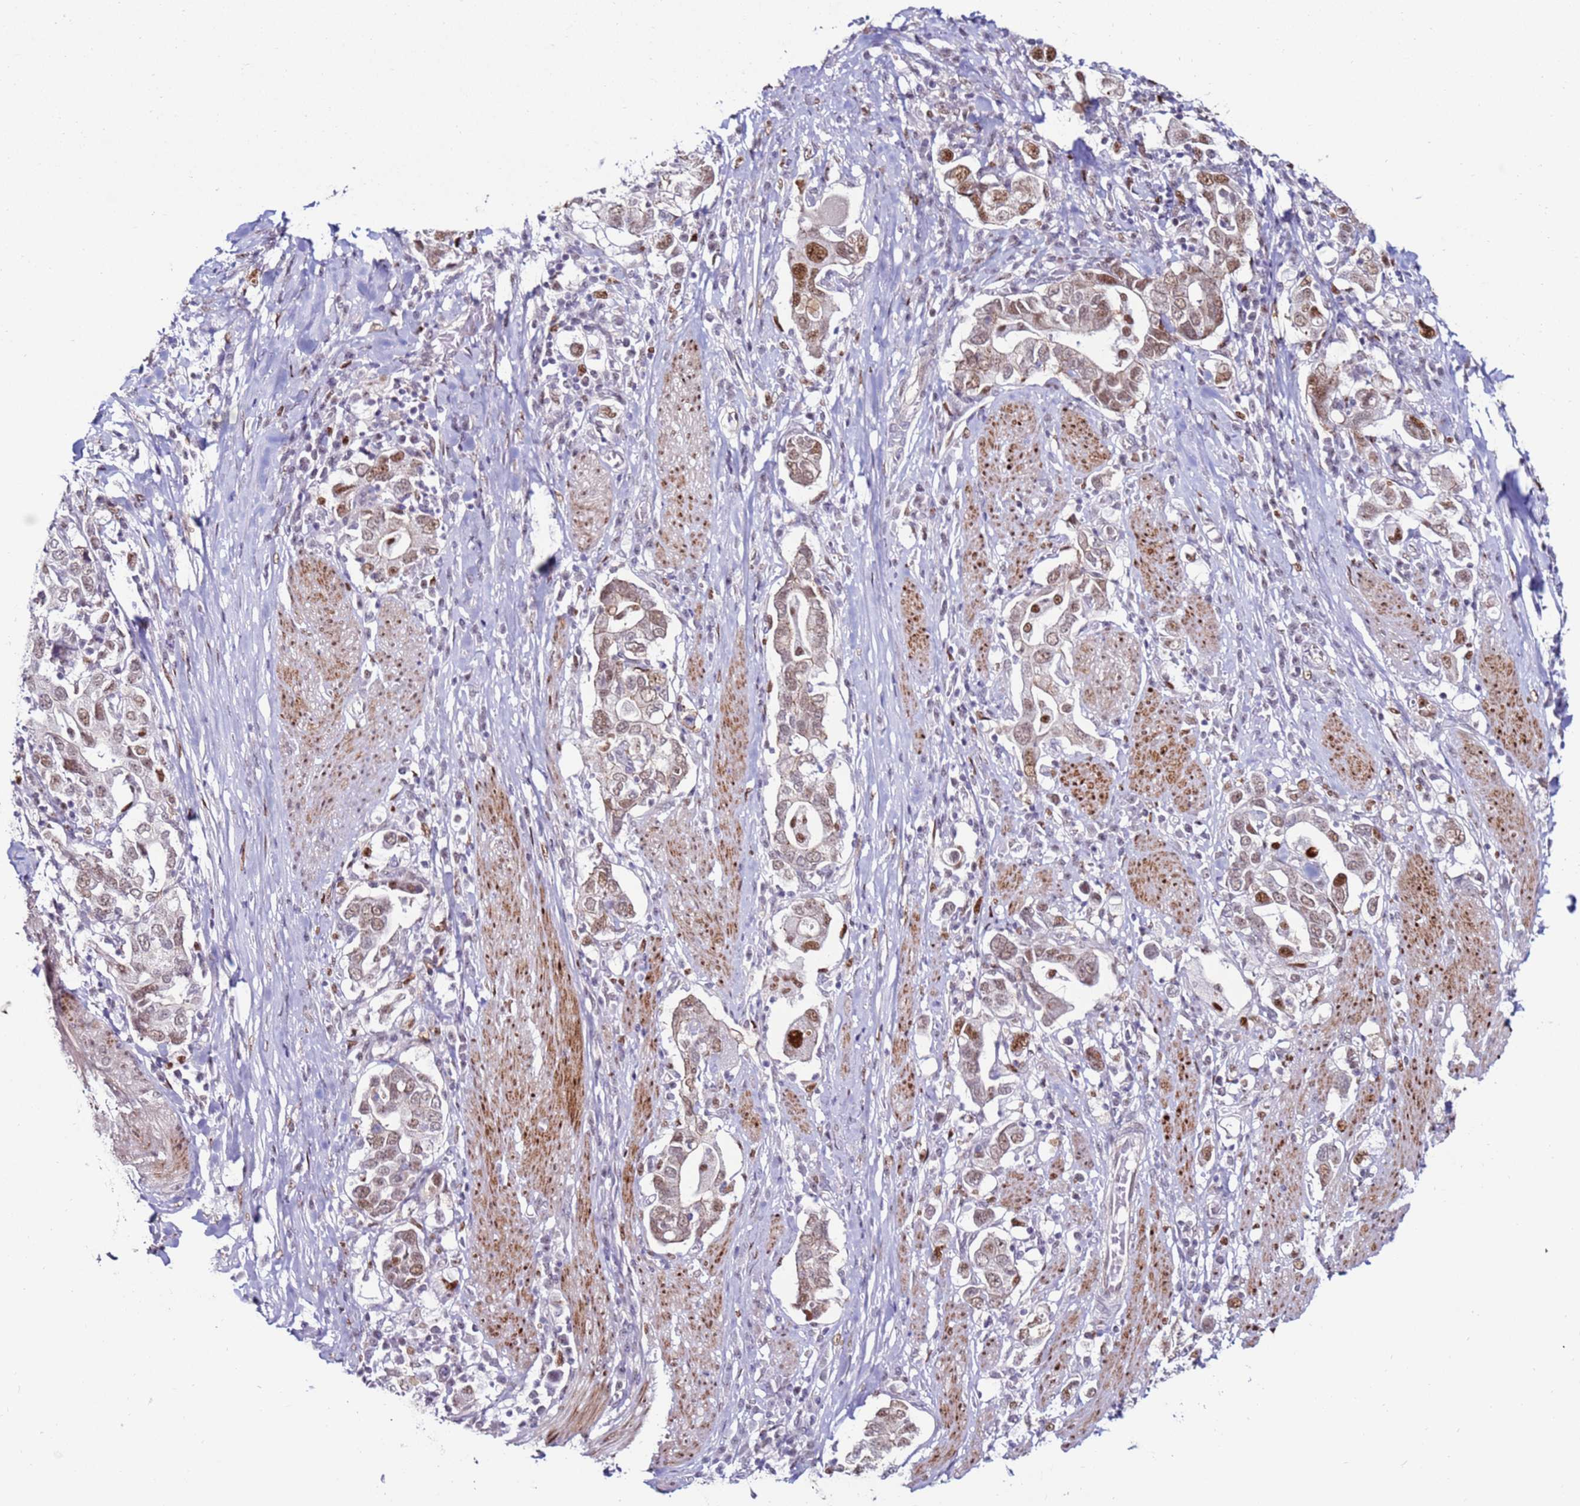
{"staining": {"intensity": "weak", "quantity": ">75%", "location": "nuclear"}, "tissue": "stomach cancer", "cell_type": "Tumor cells", "image_type": "cancer", "snomed": [{"axis": "morphology", "description": "Adenocarcinoma, NOS"}, {"axis": "topography", "description": "Stomach, upper"}, {"axis": "topography", "description": "Stomach"}], "caption": "Brown immunohistochemical staining in human stomach cancer exhibits weak nuclear staining in approximately >75% of tumor cells. (DAB (3,3'-diaminobenzidine) = brown stain, brightfield microscopy at high magnification).", "gene": "KPNA4", "patient": {"sex": "male", "age": 62}}